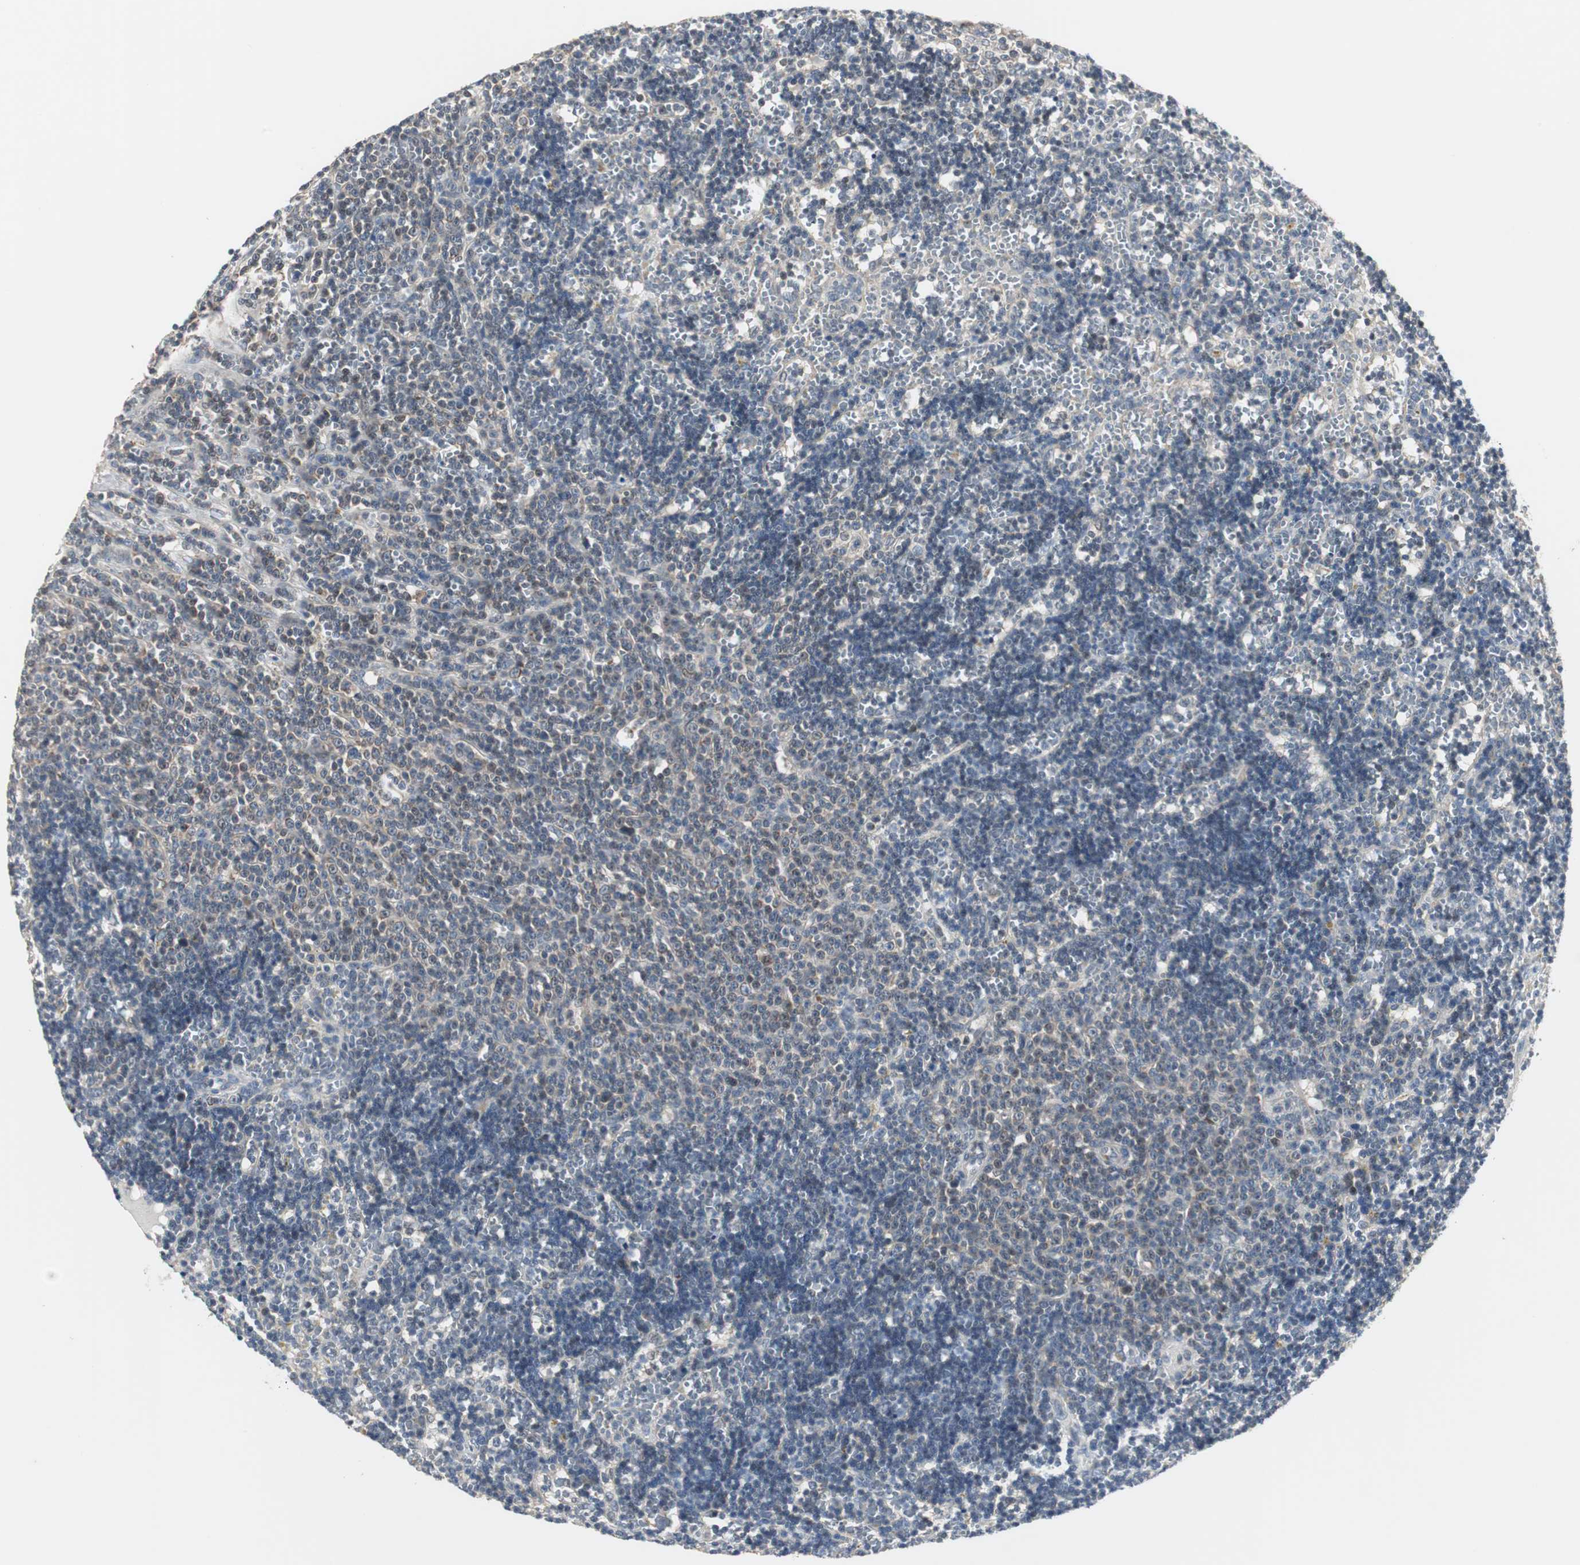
{"staining": {"intensity": "weak", "quantity": "<25%", "location": "nuclear"}, "tissue": "lymphoma", "cell_type": "Tumor cells", "image_type": "cancer", "snomed": [{"axis": "morphology", "description": "Malignant lymphoma, non-Hodgkin's type, Low grade"}, {"axis": "topography", "description": "Spleen"}], "caption": "Tumor cells show no significant positivity in malignant lymphoma, non-Hodgkin's type (low-grade).", "gene": "MYT1", "patient": {"sex": "male", "age": 60}}